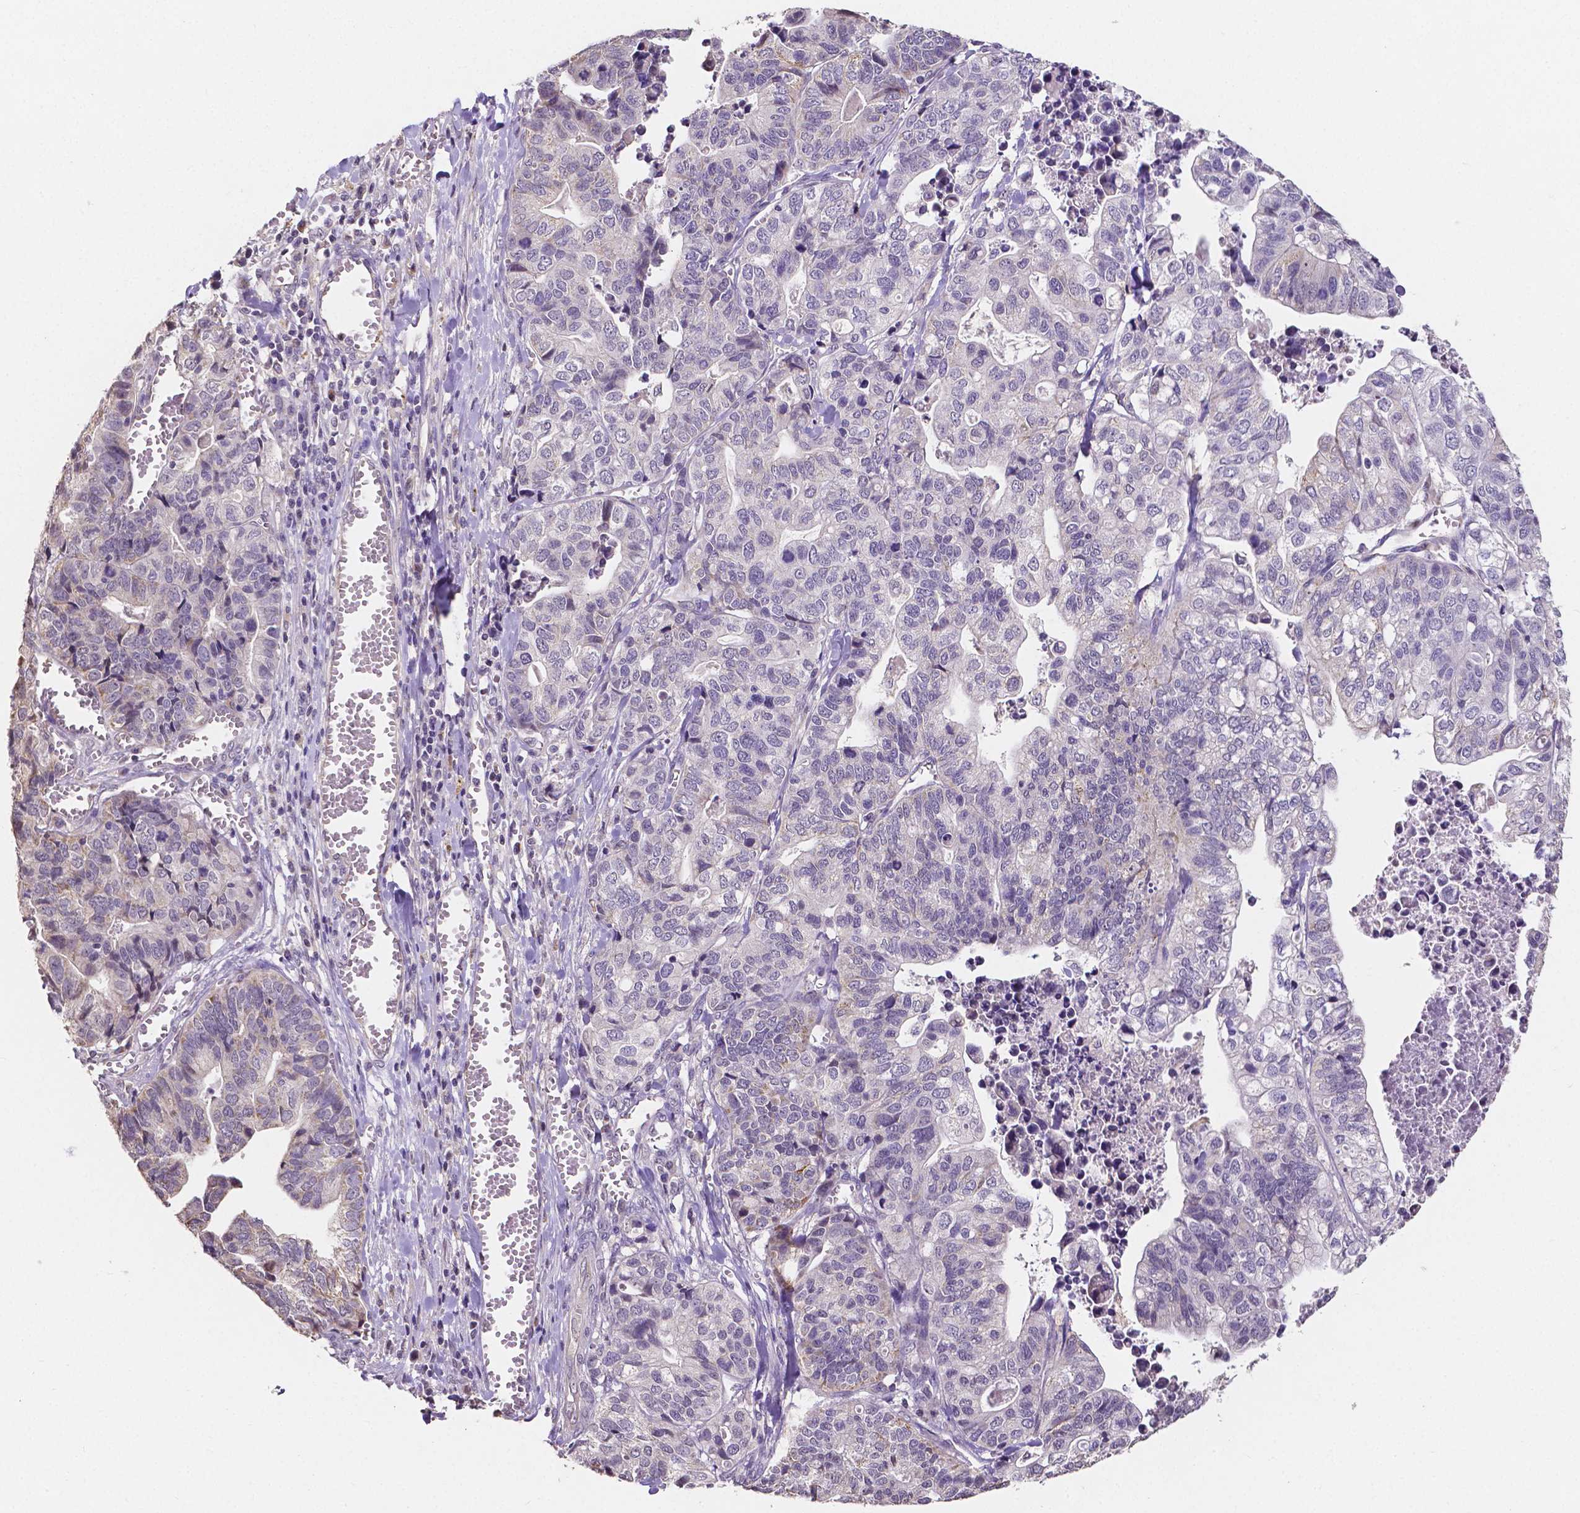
{"staining": {"intensity": "negative", "quantity": "none", "location": "none"}, "tissue": "stomach cancer", "cell_type": "Tumor cells", "image_type": "cancer", "snomed": [{"axis": "morphology", "description": "Adenocarcinoma, NOS"}, {"axis": "topography", "description": "Stomach, upper"}], "caption": "There is no significant expression in tumor cells of stomach cancer.", "gene": "ELAVL2", "patient": {"sex": "female", "age": 67}}